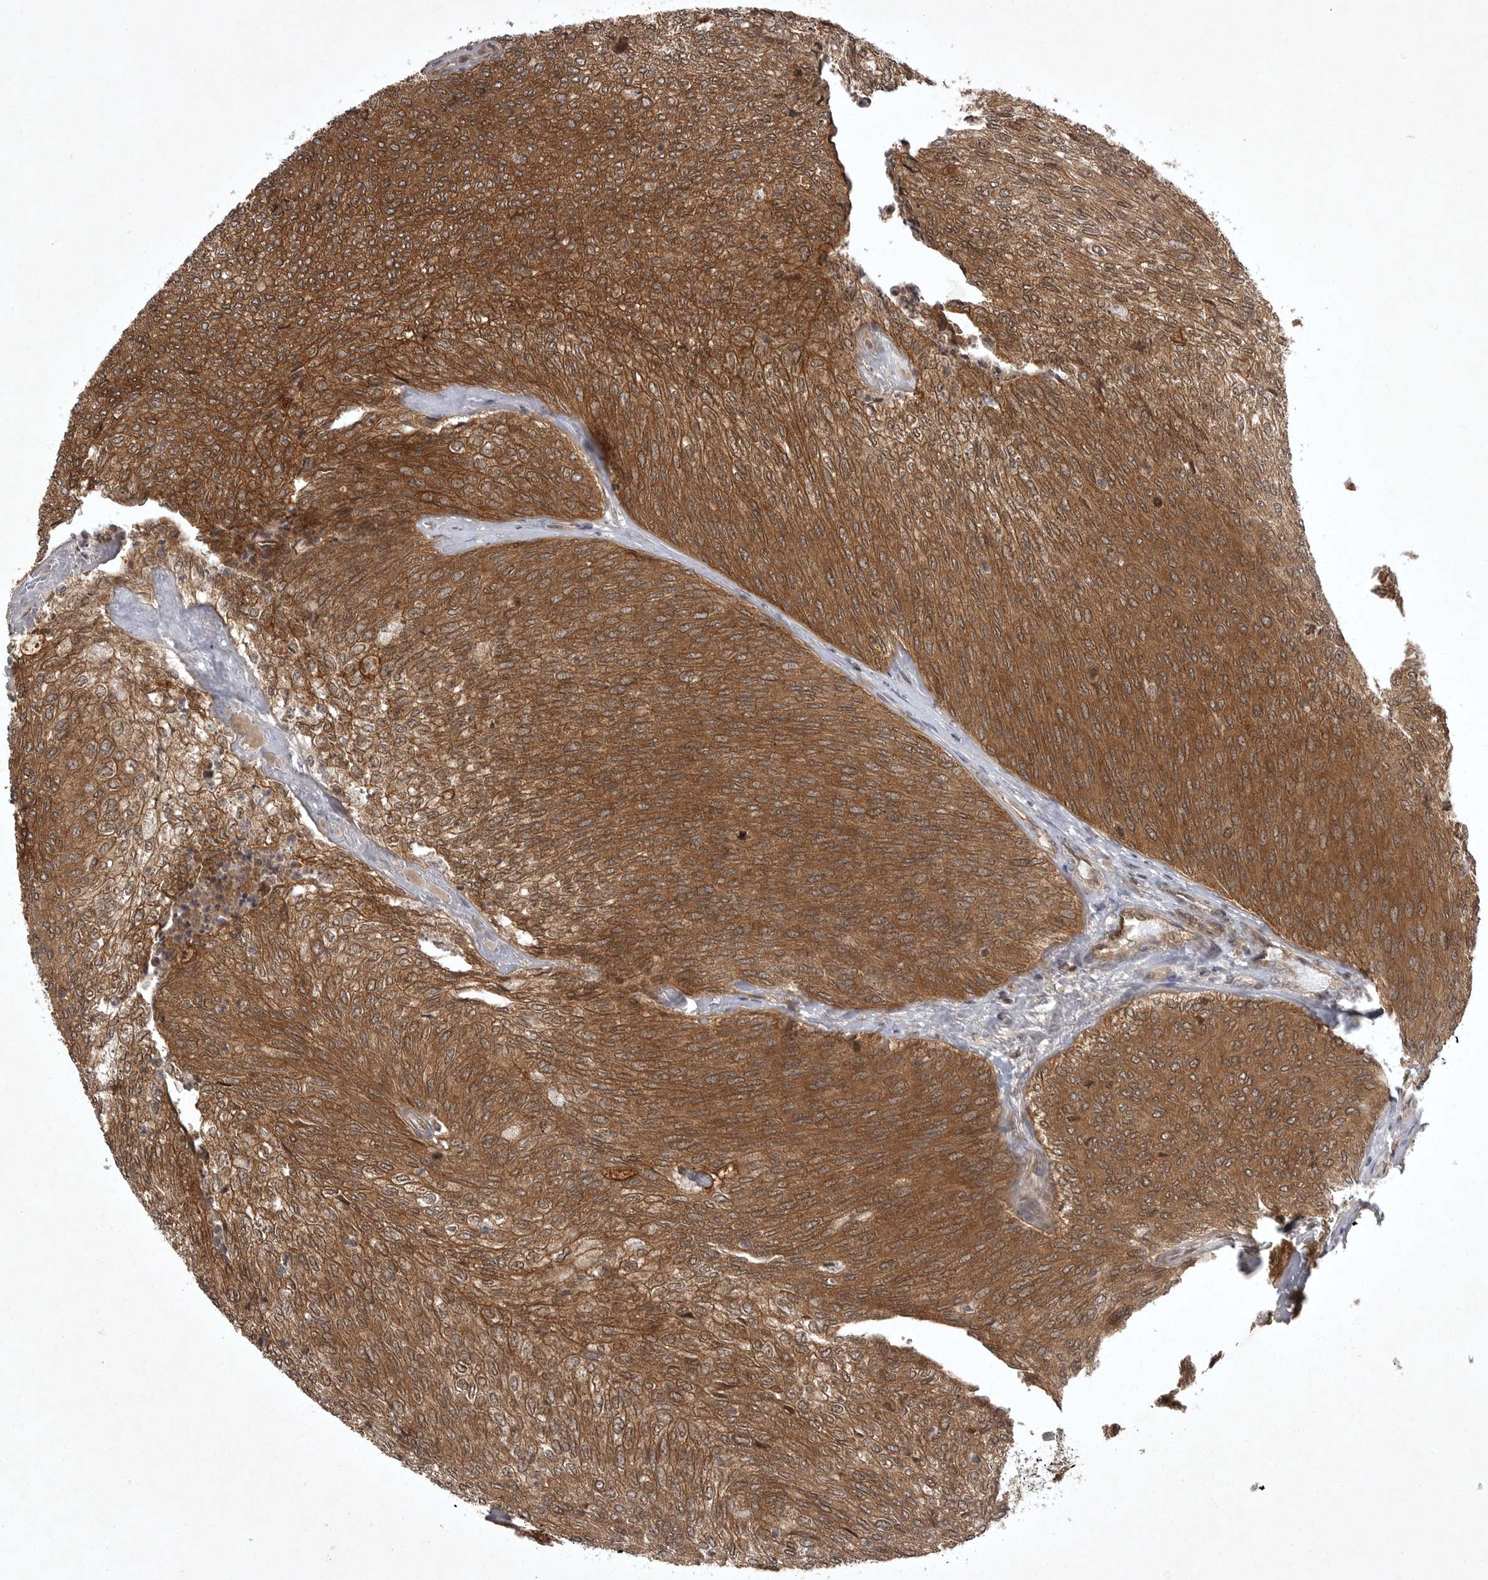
{"staining": {"intensity": "strong", "quantity": ">75%", "location": "cytoplasmic/membranous"}, "tissue": "urothelial cancer", "cell_type": "Tumor cells", "image_type": "cancer", "snomed": [{"axis": "morphology", "description": "Urothelial carcinoma, Low grade"}, {"axis": "topography", "description": "Urinary bladder"}], "caption": "Immunohistochemical staining of low-grade urothelial carcinoma exhibits strong cytoplasmic/membranous protein expression in about >75% of tumor cells. The staining was performed using DAB, with brown indicating positive protein expression. Nuclei are stained blue with hematoxylin.", "gene": "STK24", "patient": {"sex": "female", "age": 79}}